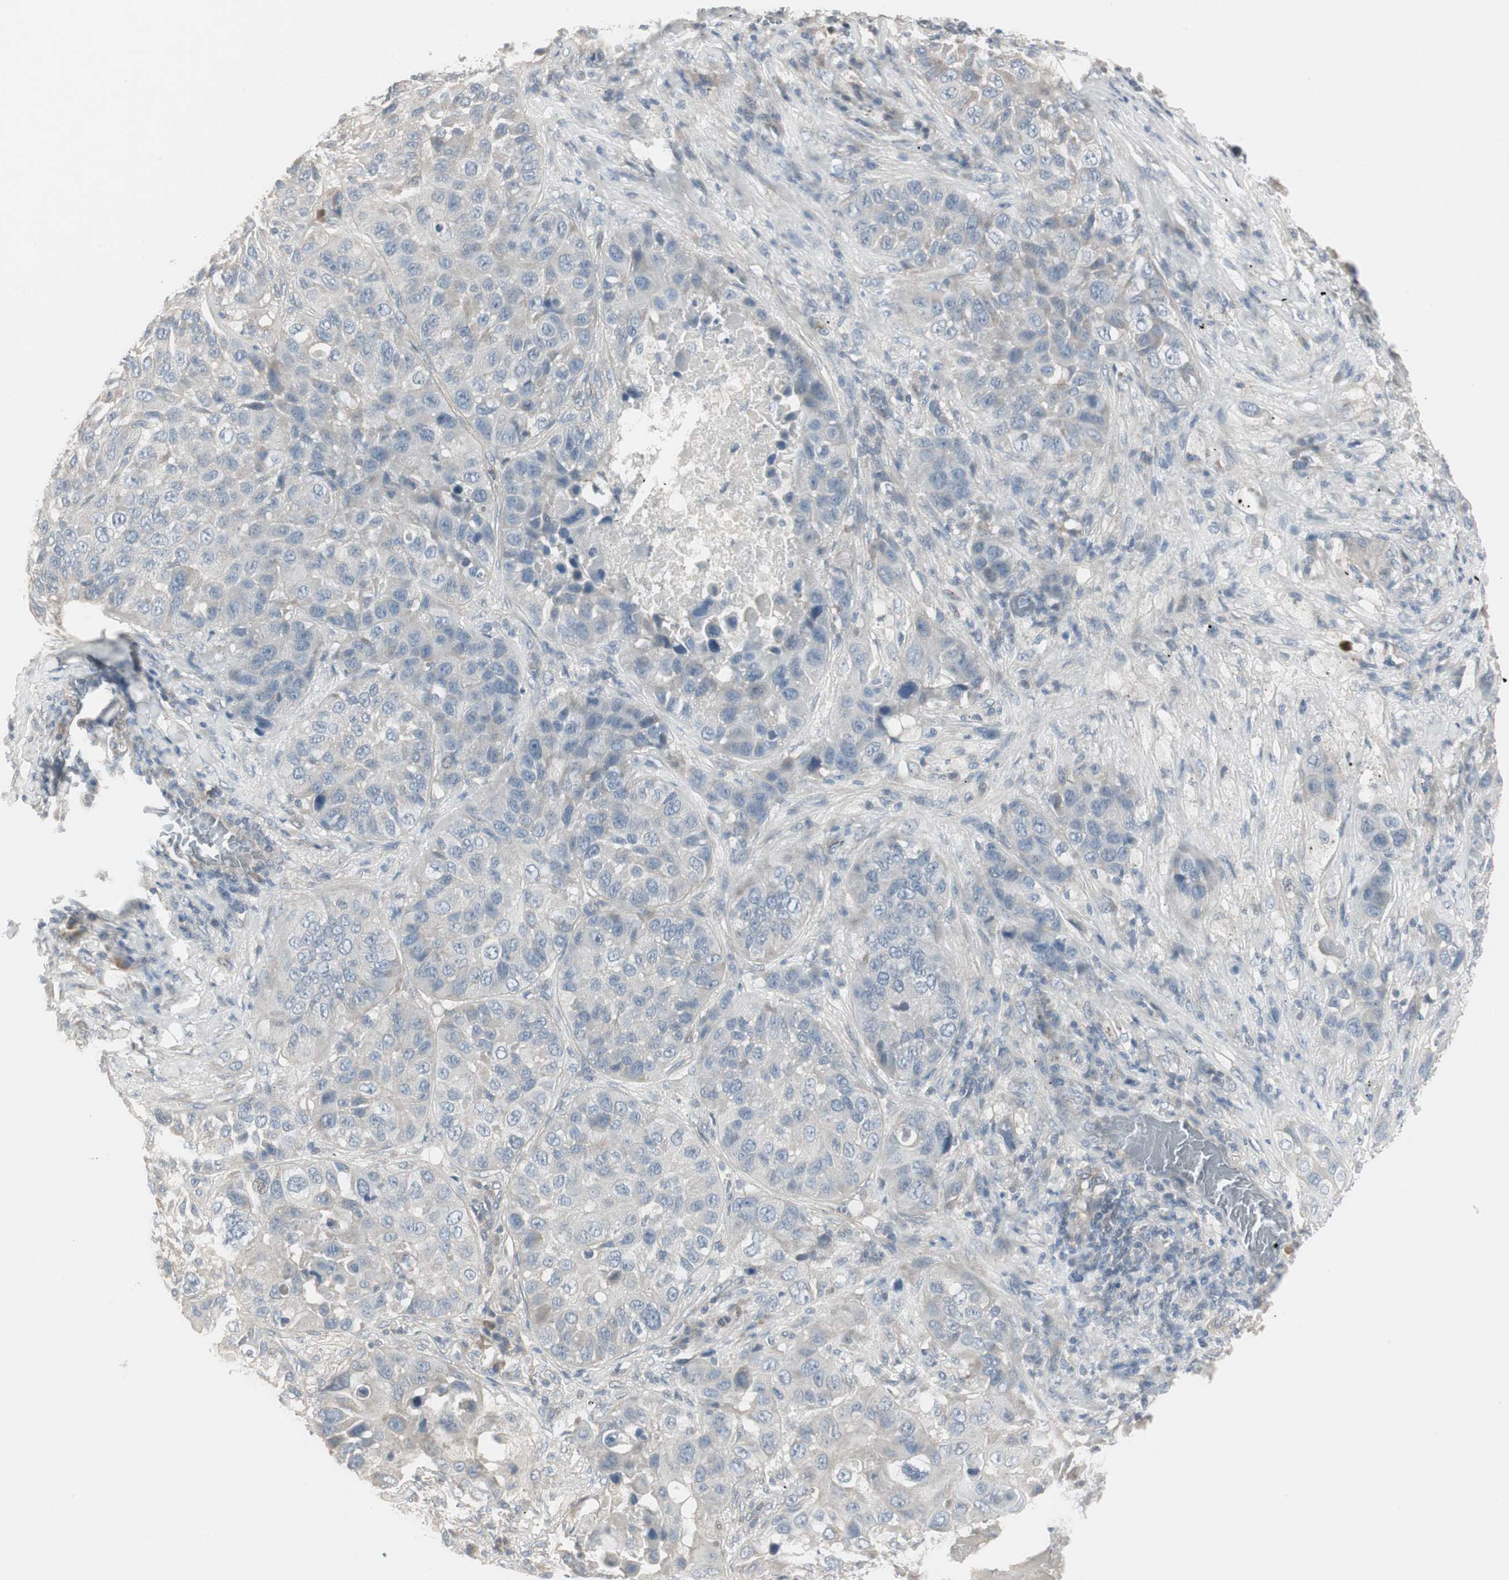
{"staining": {"intensity": "negative", "quantity": "none", "location": "none"}, "tissue": "lung cancer", "cell_type": "Tumor cells", "image_type": "cancer", "snomed": [{"axis": "morphology", "description": "Squamous cell carcinoma, NOS"}, {"axis": "topography", "description": "Lung"}], "caption": "Human squamous cell carcinoma (lung) stained for a protein using immunohistochemistry shows no expression in tumor cells.", "gene": "DMPK", "patient": {"sex": "male", "age": 57}}